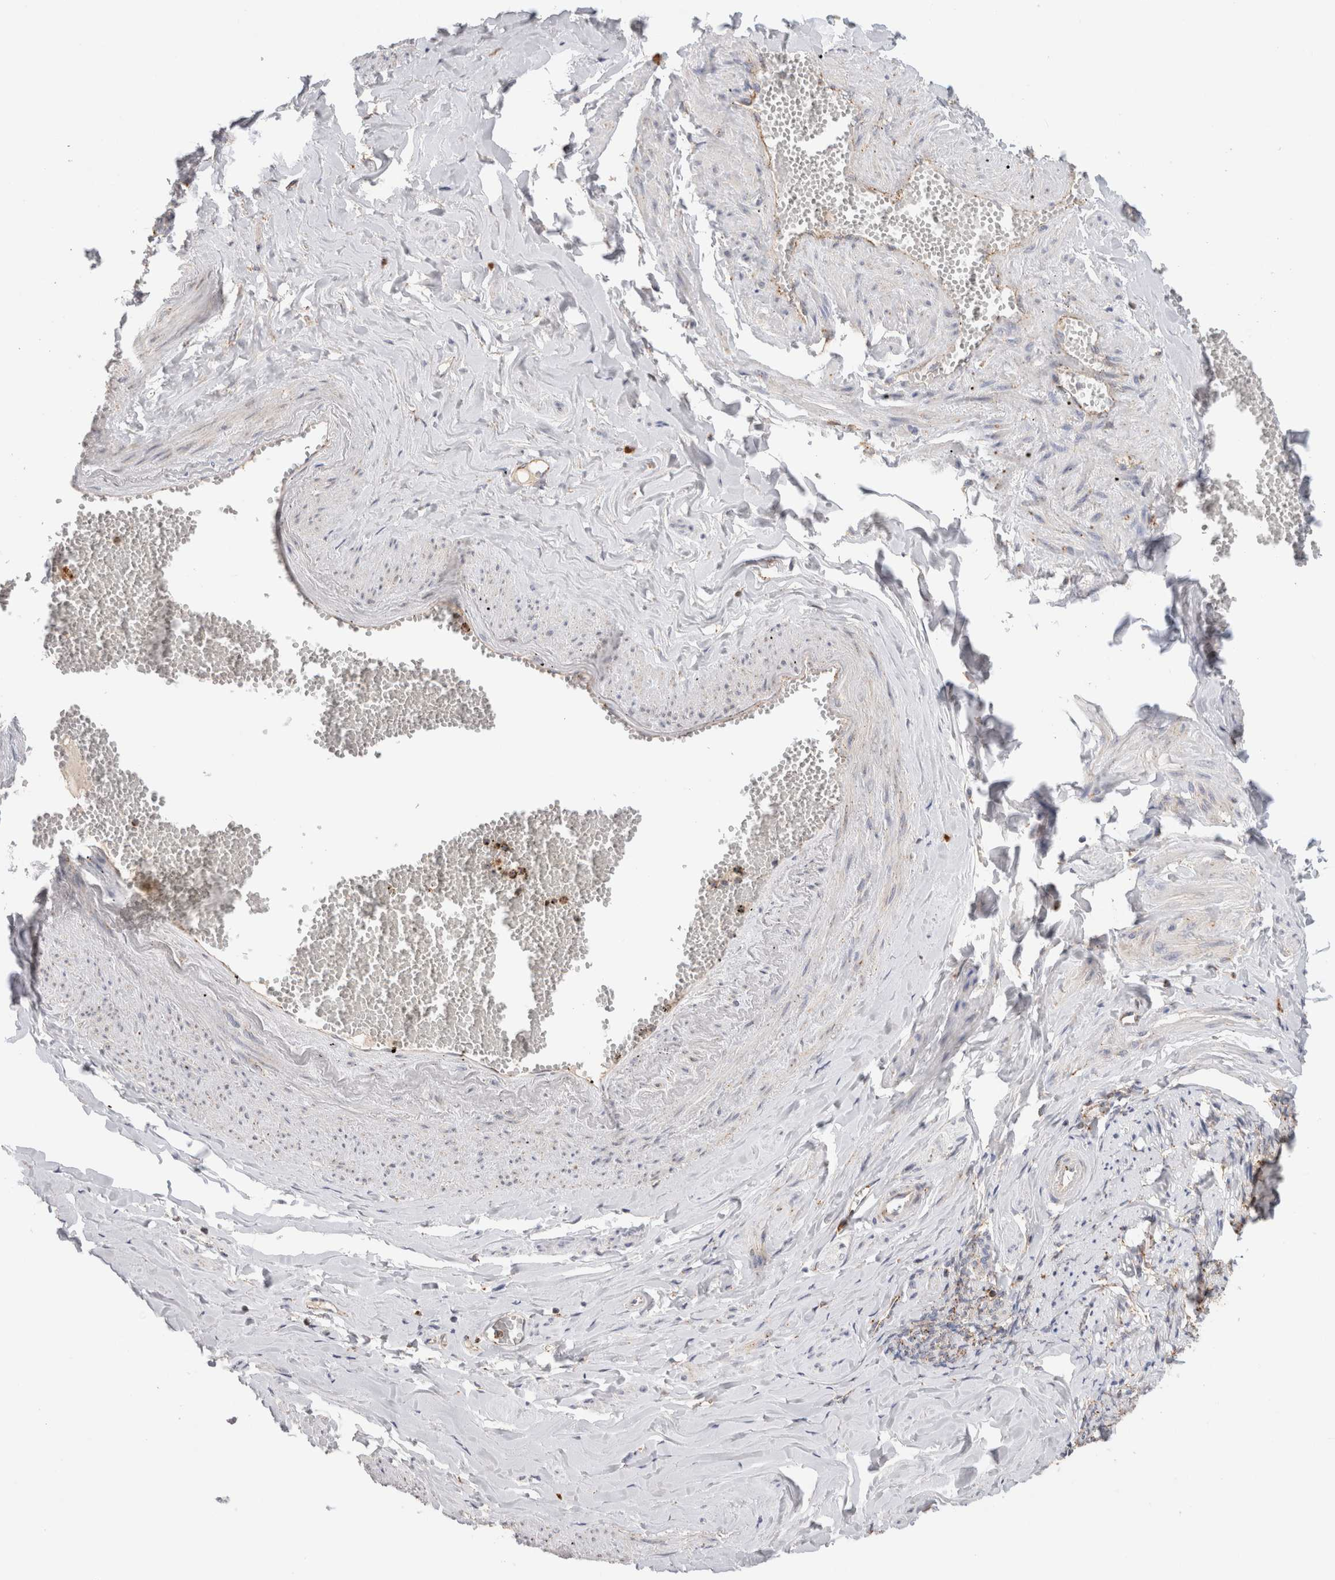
{"staining": {"intensity": "weak", "quantity": ">75%", "location": "cytoplasmic/membranous"}, "tissue": "adipose tissue", "cell_type": "Adipocytes", "image_type": "normal", "snomed": [{"axis": "morphology", "description": "Normal tissue, NOS"}, {"axis": "topography", "description": "Vascular tissue"}, {"axis": "topography", "description": "Fallopian tube"}, {"axis": "topography", "description": "Ovary"}], "caption": "Adipose tissue stained with DAB immunohistochemistry (IHC) shows low levels of weak cytoplasmic/membranous expression in about >75% of adipocytes.", "gene": "GNS", "patient": {"sex": "female", "age": 67}}